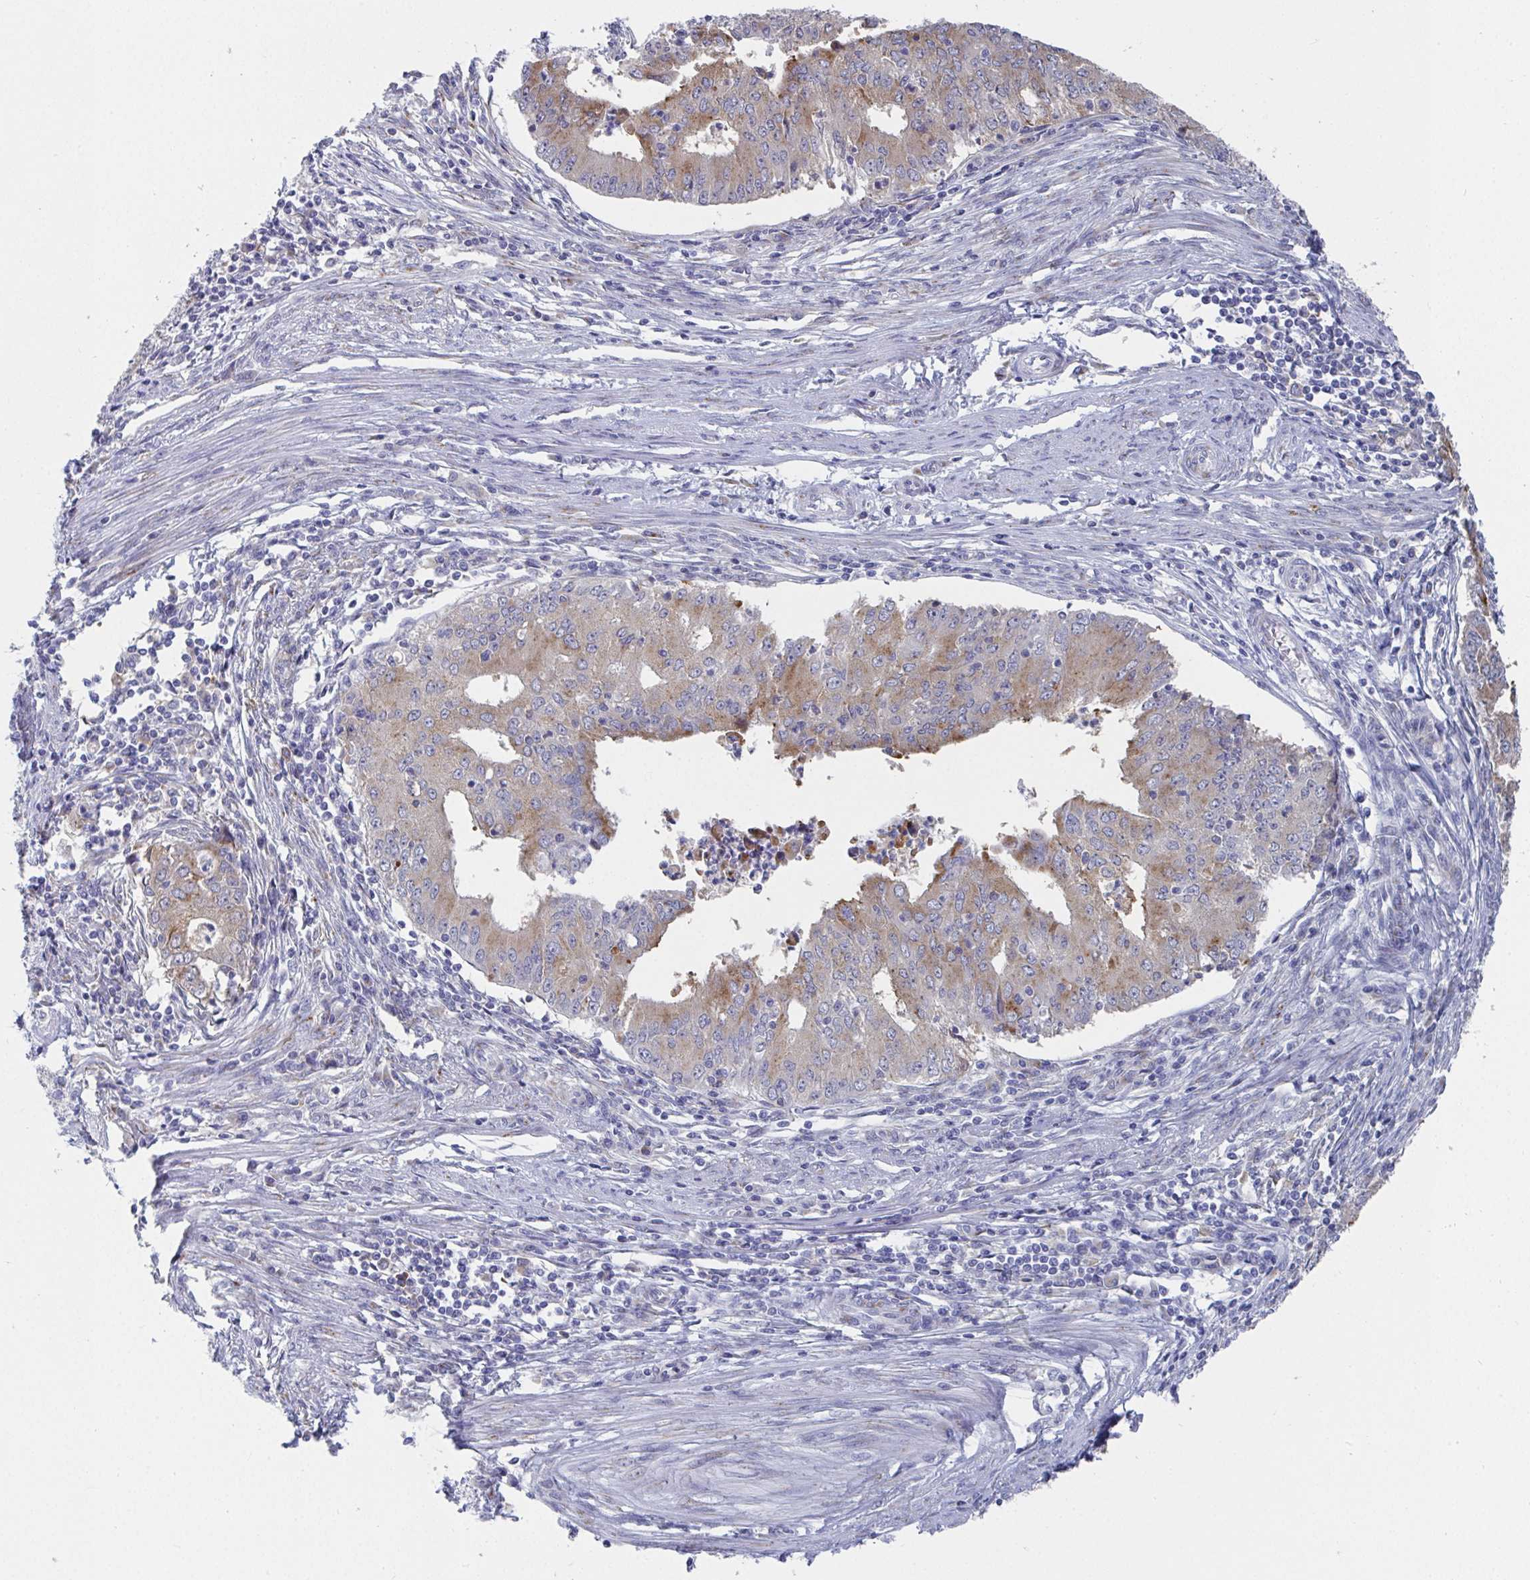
{"staining": {"intensity": "moderate", "quantity": ">75%", "location": "cytoplasmic/membranous"}, "tissue": "endometrial cancer", "cell_type": "Tumor cells", "image_type": "cancer", "snomed": [{"axis": "morphology", "description": "Adenocarcinoma, NOS"}, {"axis": "topography", "description": "Endometrium"}], "caption": "A high-resolution image shows immunohistochemistry (IHC) staining of adenocarcinoma (endometrial), which demonstrates moderate cytoplasmic/membranous staining in about >75% of tumor cells. (IHC, brightfield microscopy, high magnification).", "gene": "TAS2R39", "patient": {"sex": "female", "age": 50}}